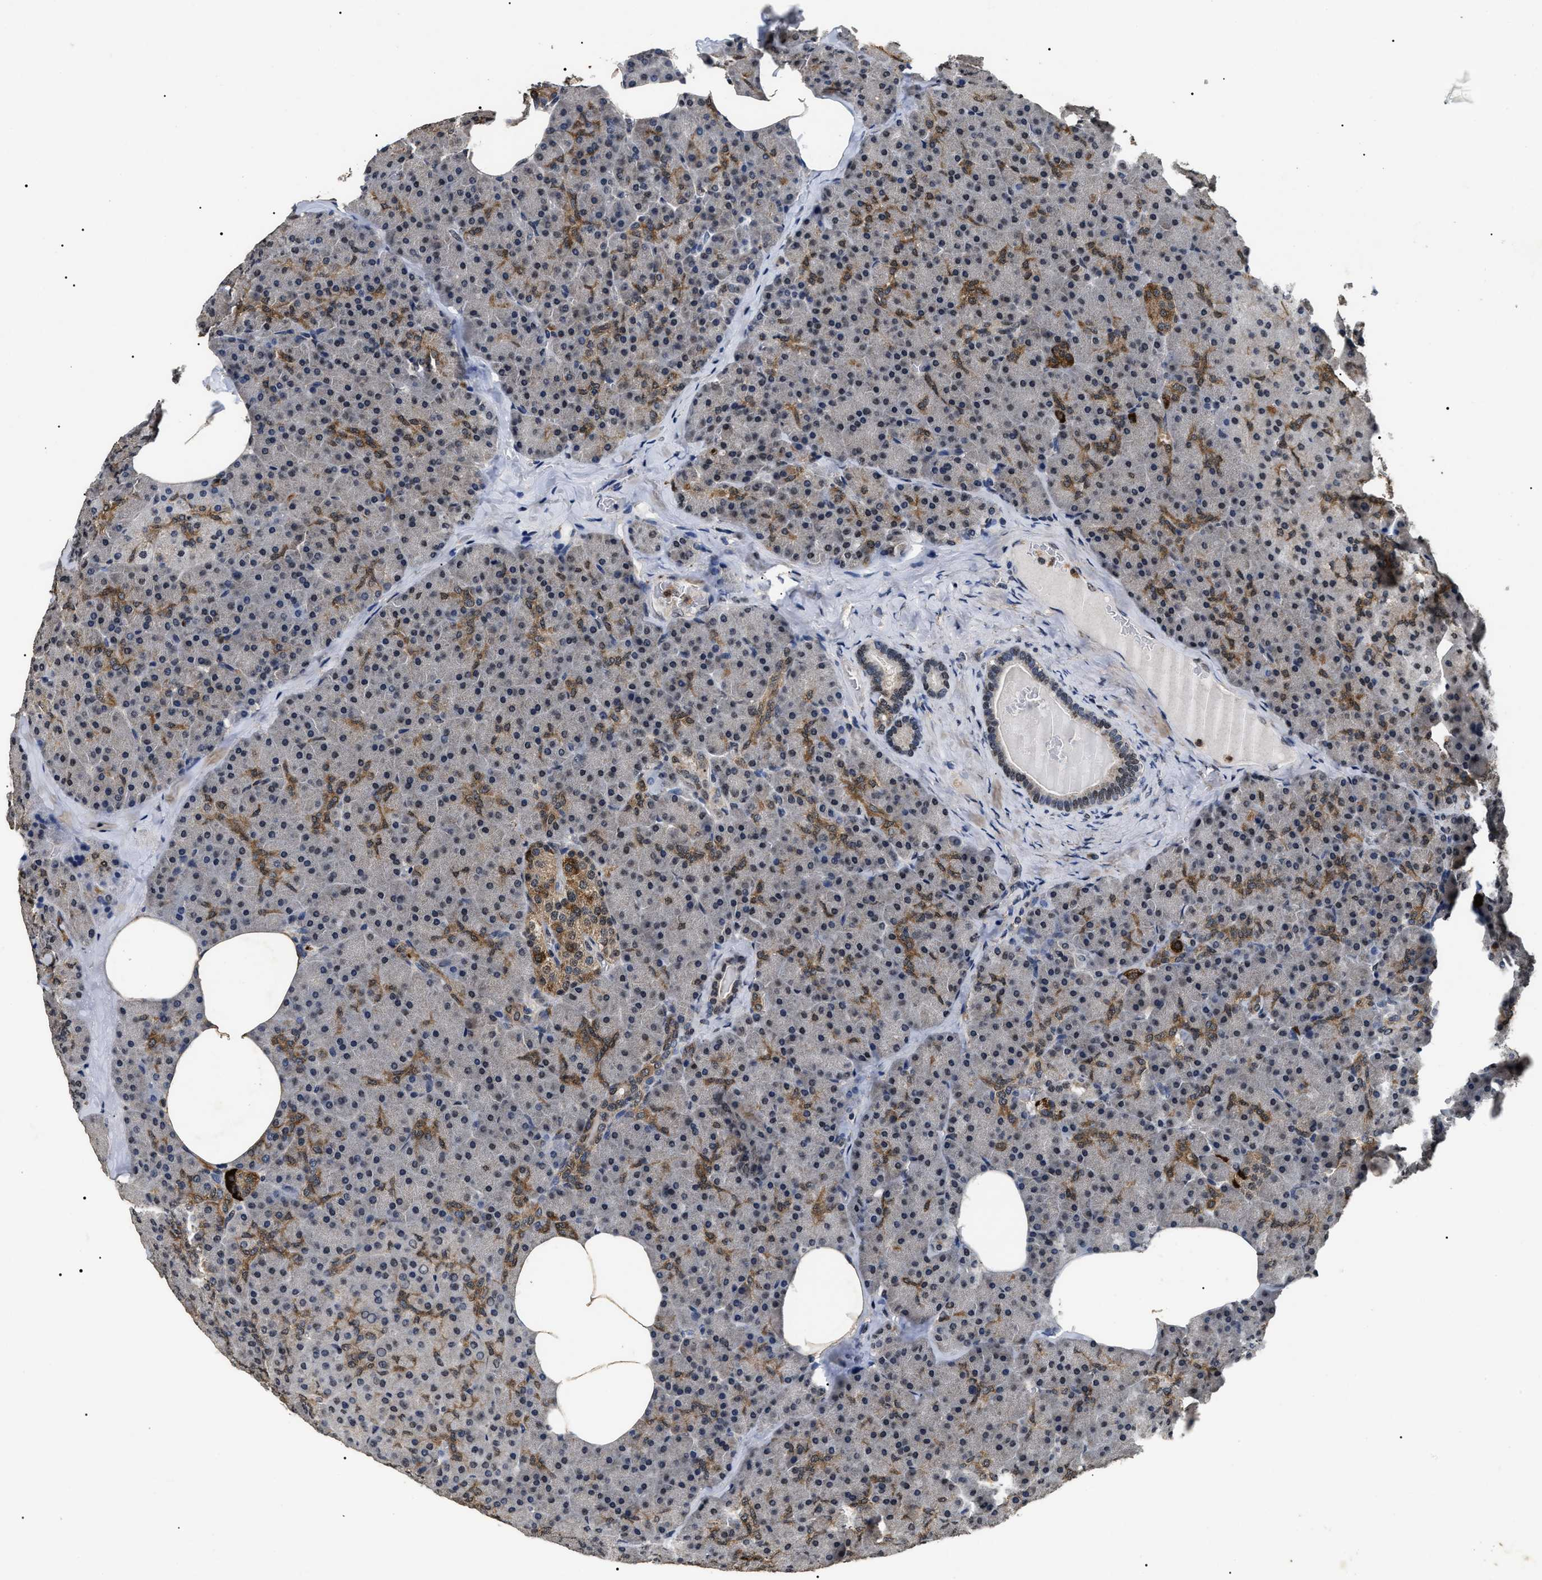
{"staining": {"intensity": "moderate", "quantity": "<25%", "location": "cytoplasmic/membranous,nuclear"}, "tissue": "pancreas", "cell_type": "Exocrine glandular cells", "image_type": "normal", "snomed": [{"axis": "morphology", "description": "Normal tissue, NOS"}, {"axis": "morphology", "description": "Carcinoid, malignant, NOS"}, {"axis": "topography", "description": "Pancreas"}], "caption": "IHC (DAB (3,3'-diaminobenzidine)) staining of benign human pancreas exhibits moderate cytoplasmic/membranous,nuclear protein positivity in approximately <25% of exocrine glandular cells.", "gene": "ANP32E", "patient": {"sex": "female", "age": 35}}